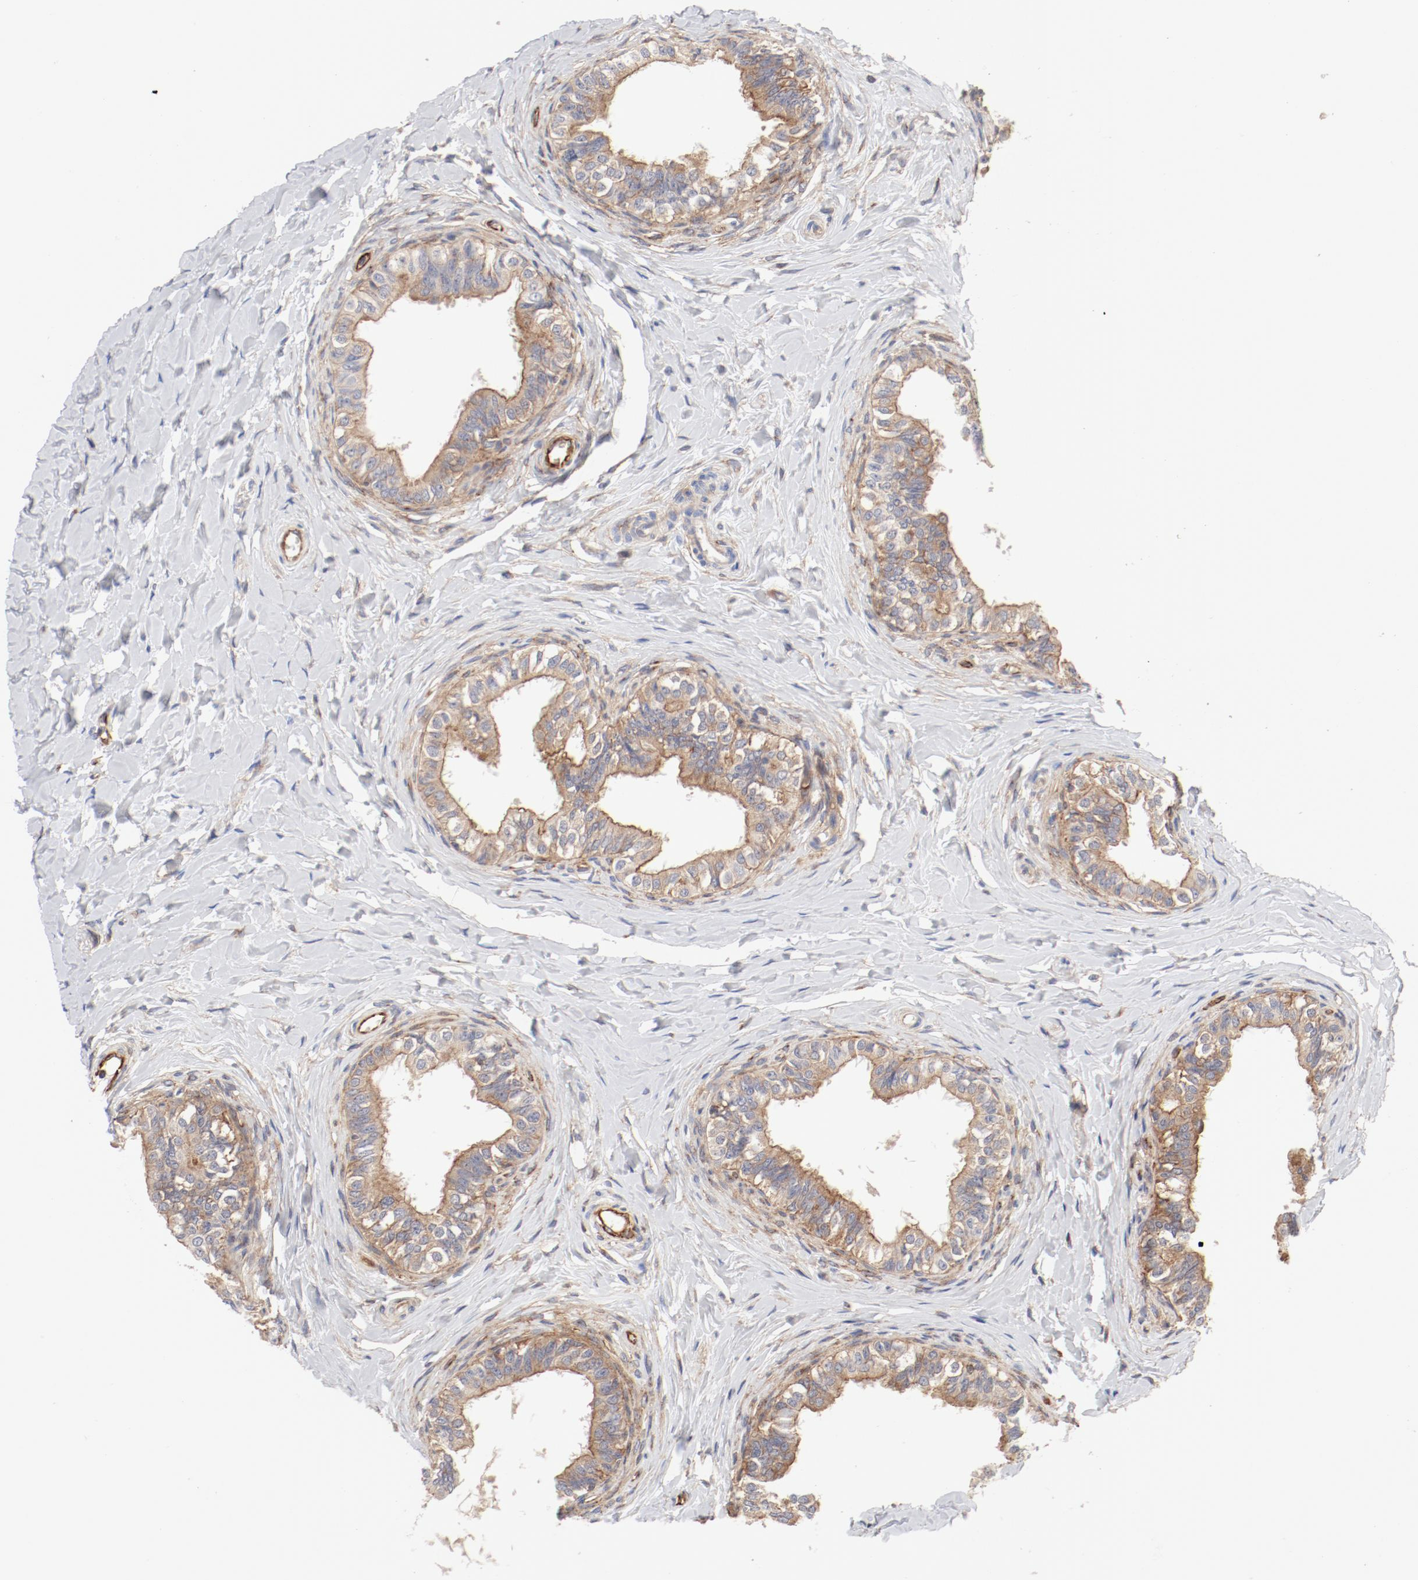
{"staining": {"intensity": "weak", "quantity": ">75%", "location": "cytoplasmic/membranous"}, "tissue": "epididymis", "cell_type": "Glandular cells", "image_type": "normal", "snomed": [{"axis": "morphology", "description": "Normal tissue, NOS"}, {"axis": "topography", "description": "Soft tissue"}, {"axis": "topography", "description": "Epididymis"}], "caption": "The histopathology image exhibits immunohistochemical staining of unremarkable epididymis. There is weak cytoplasmic/membranous expression is identified in approximately >75% of glandular cells. Immunohistochemistry (ihc) stains the protein in brown and the nuclei are stained blue.", "gene": "AP2A1", "patient": {"sex": "male", "age": 26}}